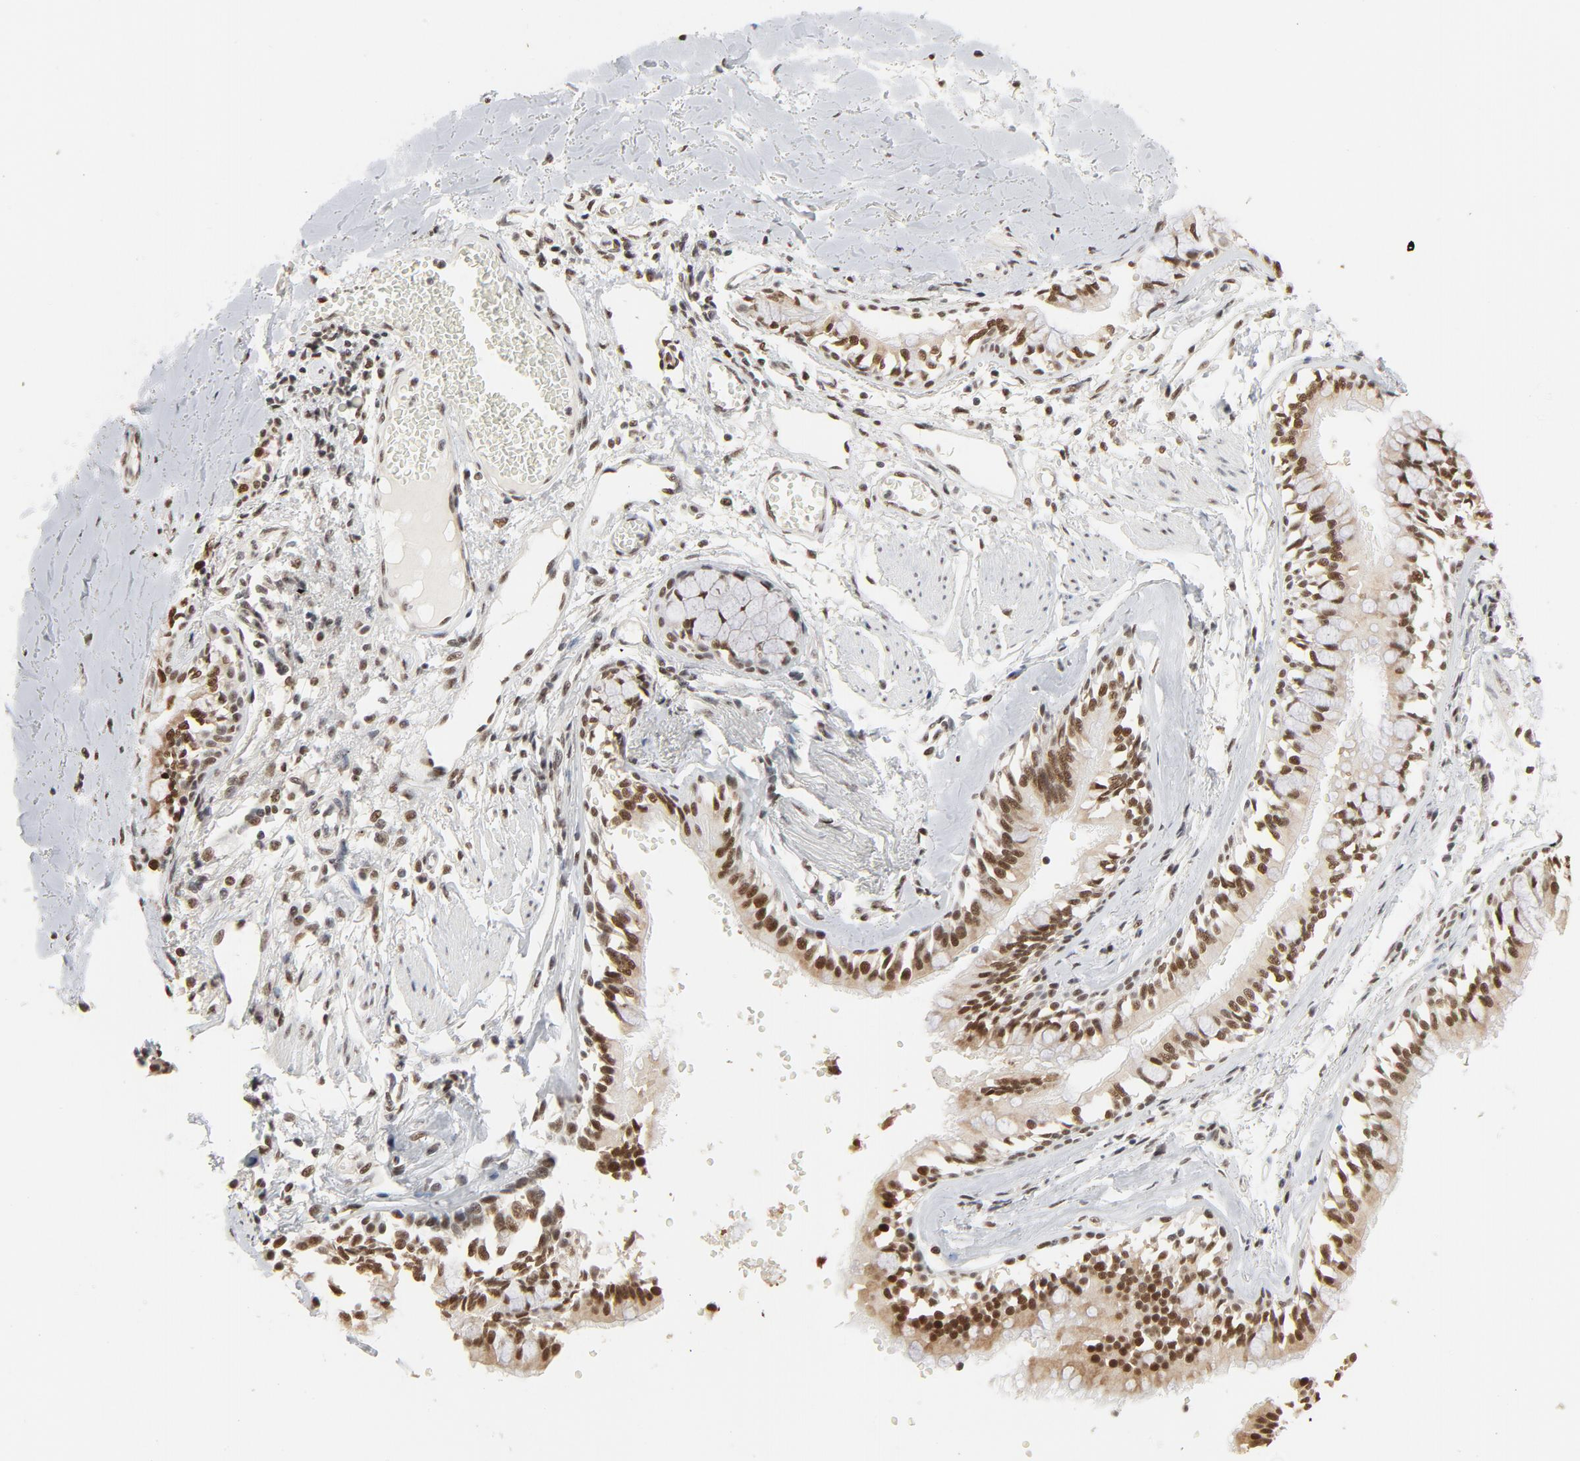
{"staining": {"intensity": "strong", "quantity": ">75%", "location": "cytoplasmic/membranous,nuclear"}, "tissue": "bronchus", "cell_type": "Respiratory epithelial cells", "image_type": "normal", "snomed": [{"axis": "morphology", "description": "Normal tissue, NOS"}, {"axis": "topography", "description": "Bronchus"}, {"axis": "topography", "description": "Lung"}], "caption": "This histopathology image exhibits unremarkable bronchus stained with immunohistochemistry to label a protein in brown. The cytoplasmic/membranous,nuclear of respiratory epithelial cells show strong positivity for the protein. Nuclei are counter-stained blue.", "gene": "MRE11", "patient": {"sex": "female", "age": 56}}